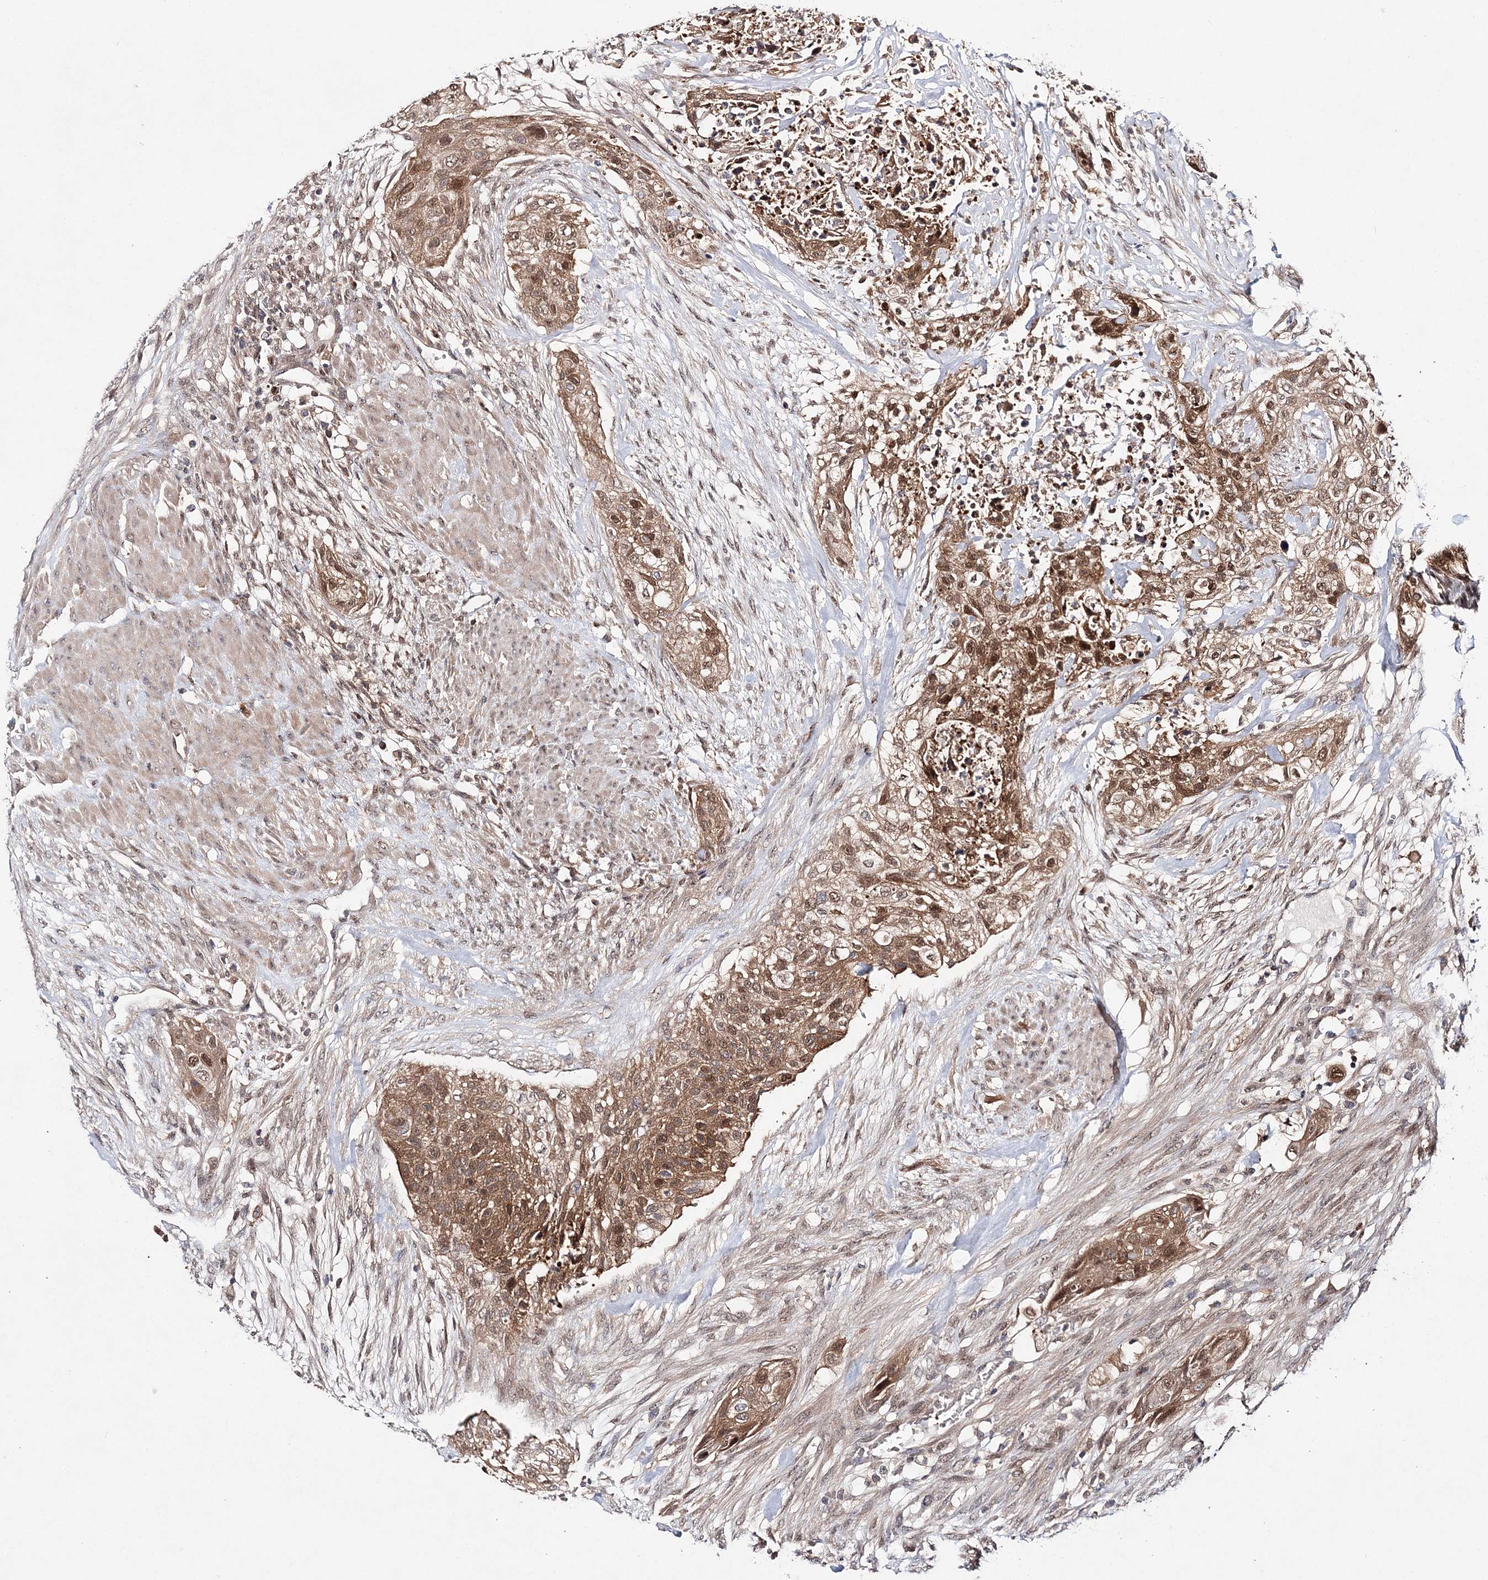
{"staining": {"intensity": "moderate", "quantity": ">75%", "location": "cytoplasmic/membranous,nuclear"}, "tissue": "urothelial cancer", "cell_type": "Tumor cells", "image_type": "cancer", "snomed": [{"axis": "morphology", "description": "Urothelial carcinoma, High grade"}, {"axis": "topography", "description": "Urinary bladder"}], "caption": "Immunohistochemical staining of urothelial cancer reveals moderate cytoplasmic/membranous and nuclear protein staining in approximately >75% of tumor cells. (DAB = brown stain, brightfield microscopy at high magnification).", "gene": "NIF3L1", "patient": {"sex": "male", "age": 35}}